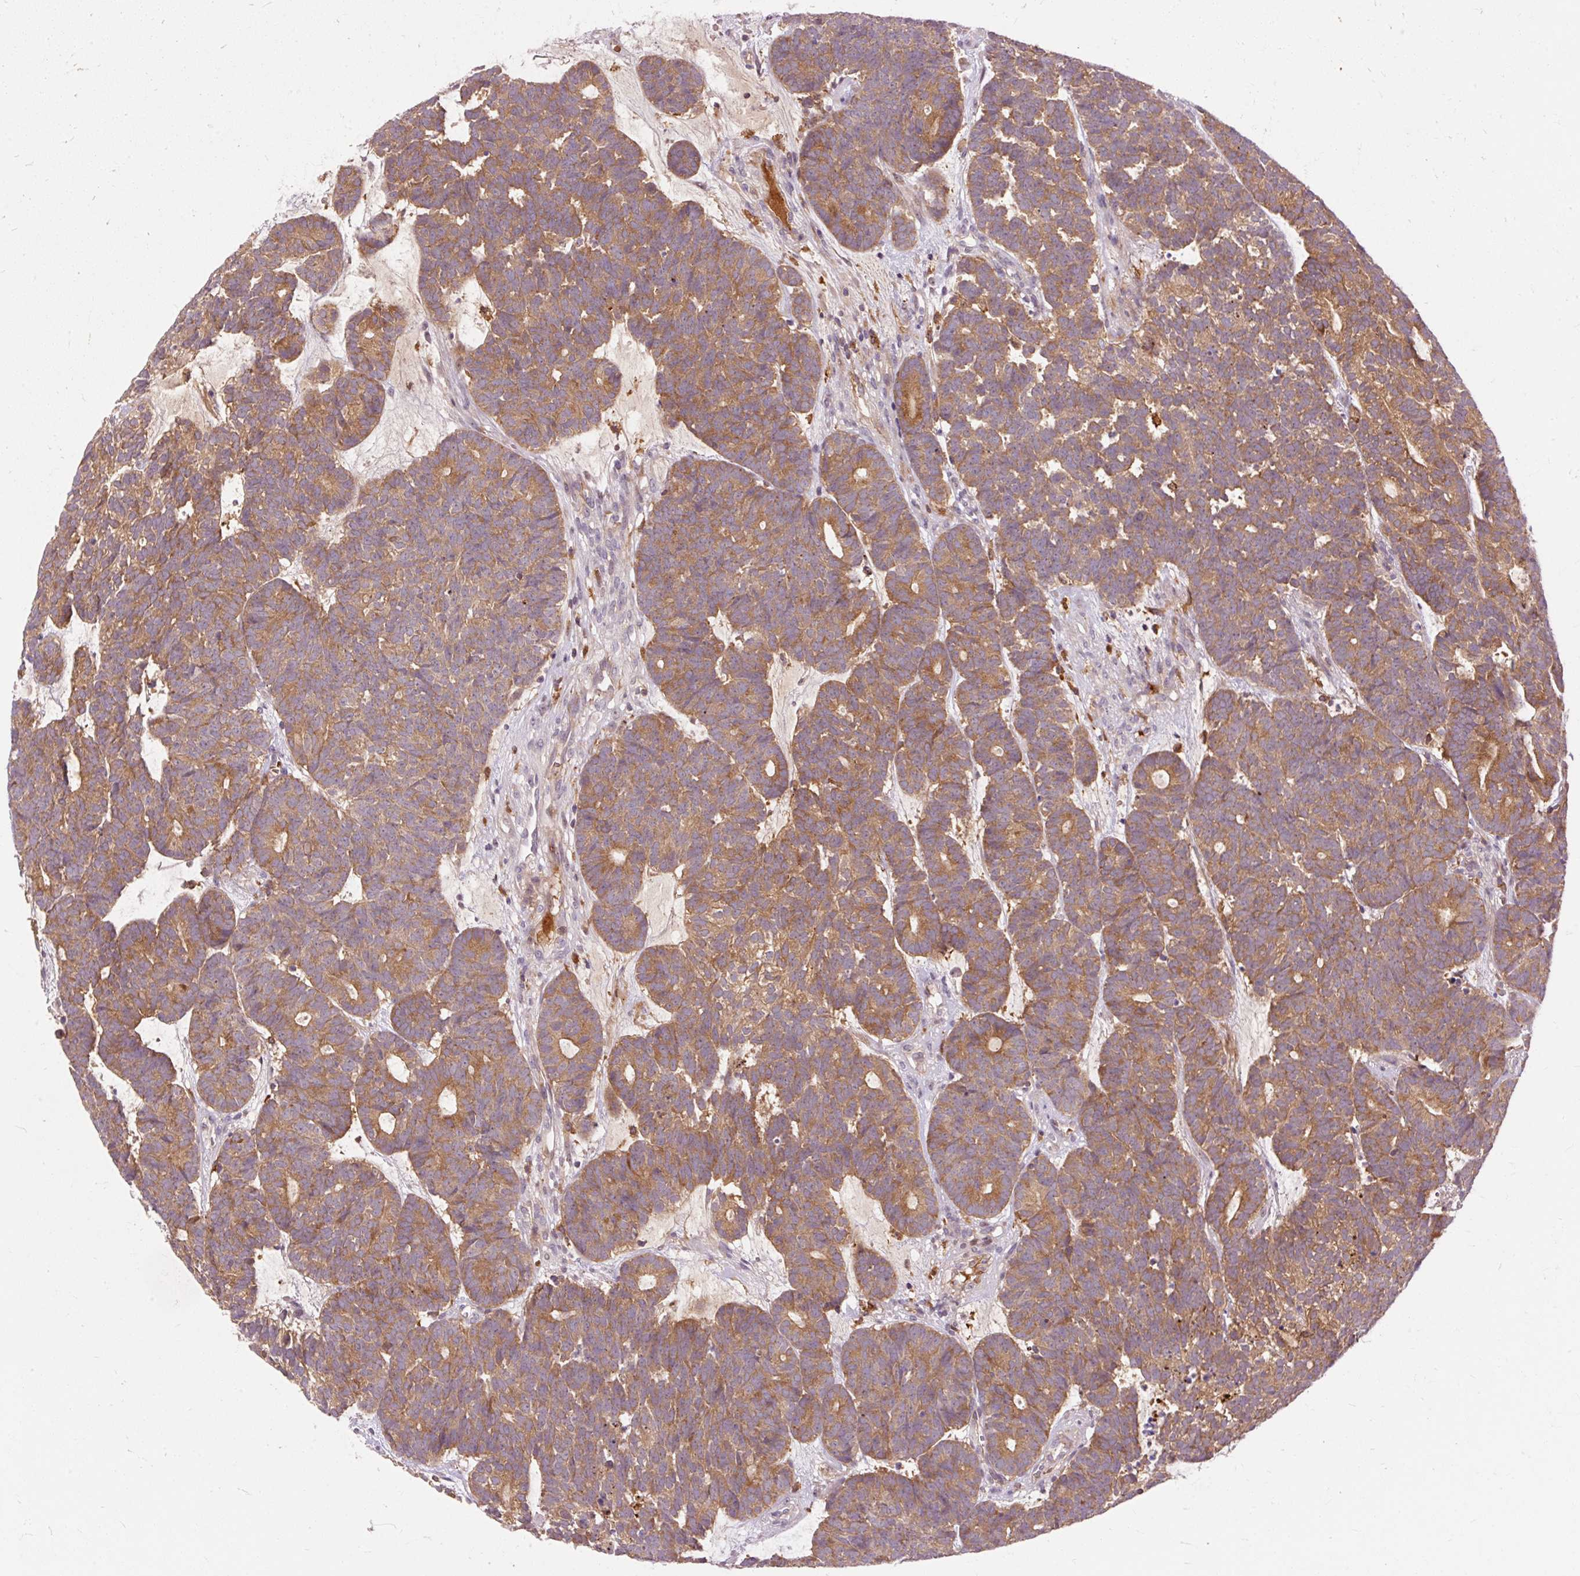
{"staining": {"intensity": "moderate", "quantity": ">75%", "location": "cytoplasmic/membranous"}, "tissue": "head and neck cancer", "cell_type": "Tumor cells", "image_type": "cancer", "snomed": [{"axis": "morphology", "description": "Adenocarcinoma, NOS"}, {"axis": "topography", "description": "Head-Neck"}], "caption": "Immunohistochemistry (DAB (3,3'-diaminobenzidine)) staining of head and neck cancer displays moderate cytoplasmic/membranous protein expression in approximately >75% of tumor cells. (IHC, brightfield microscopy, high magnification).", "gene": "CEBPZ", "patient": {"sex": "female", "age": 81}}